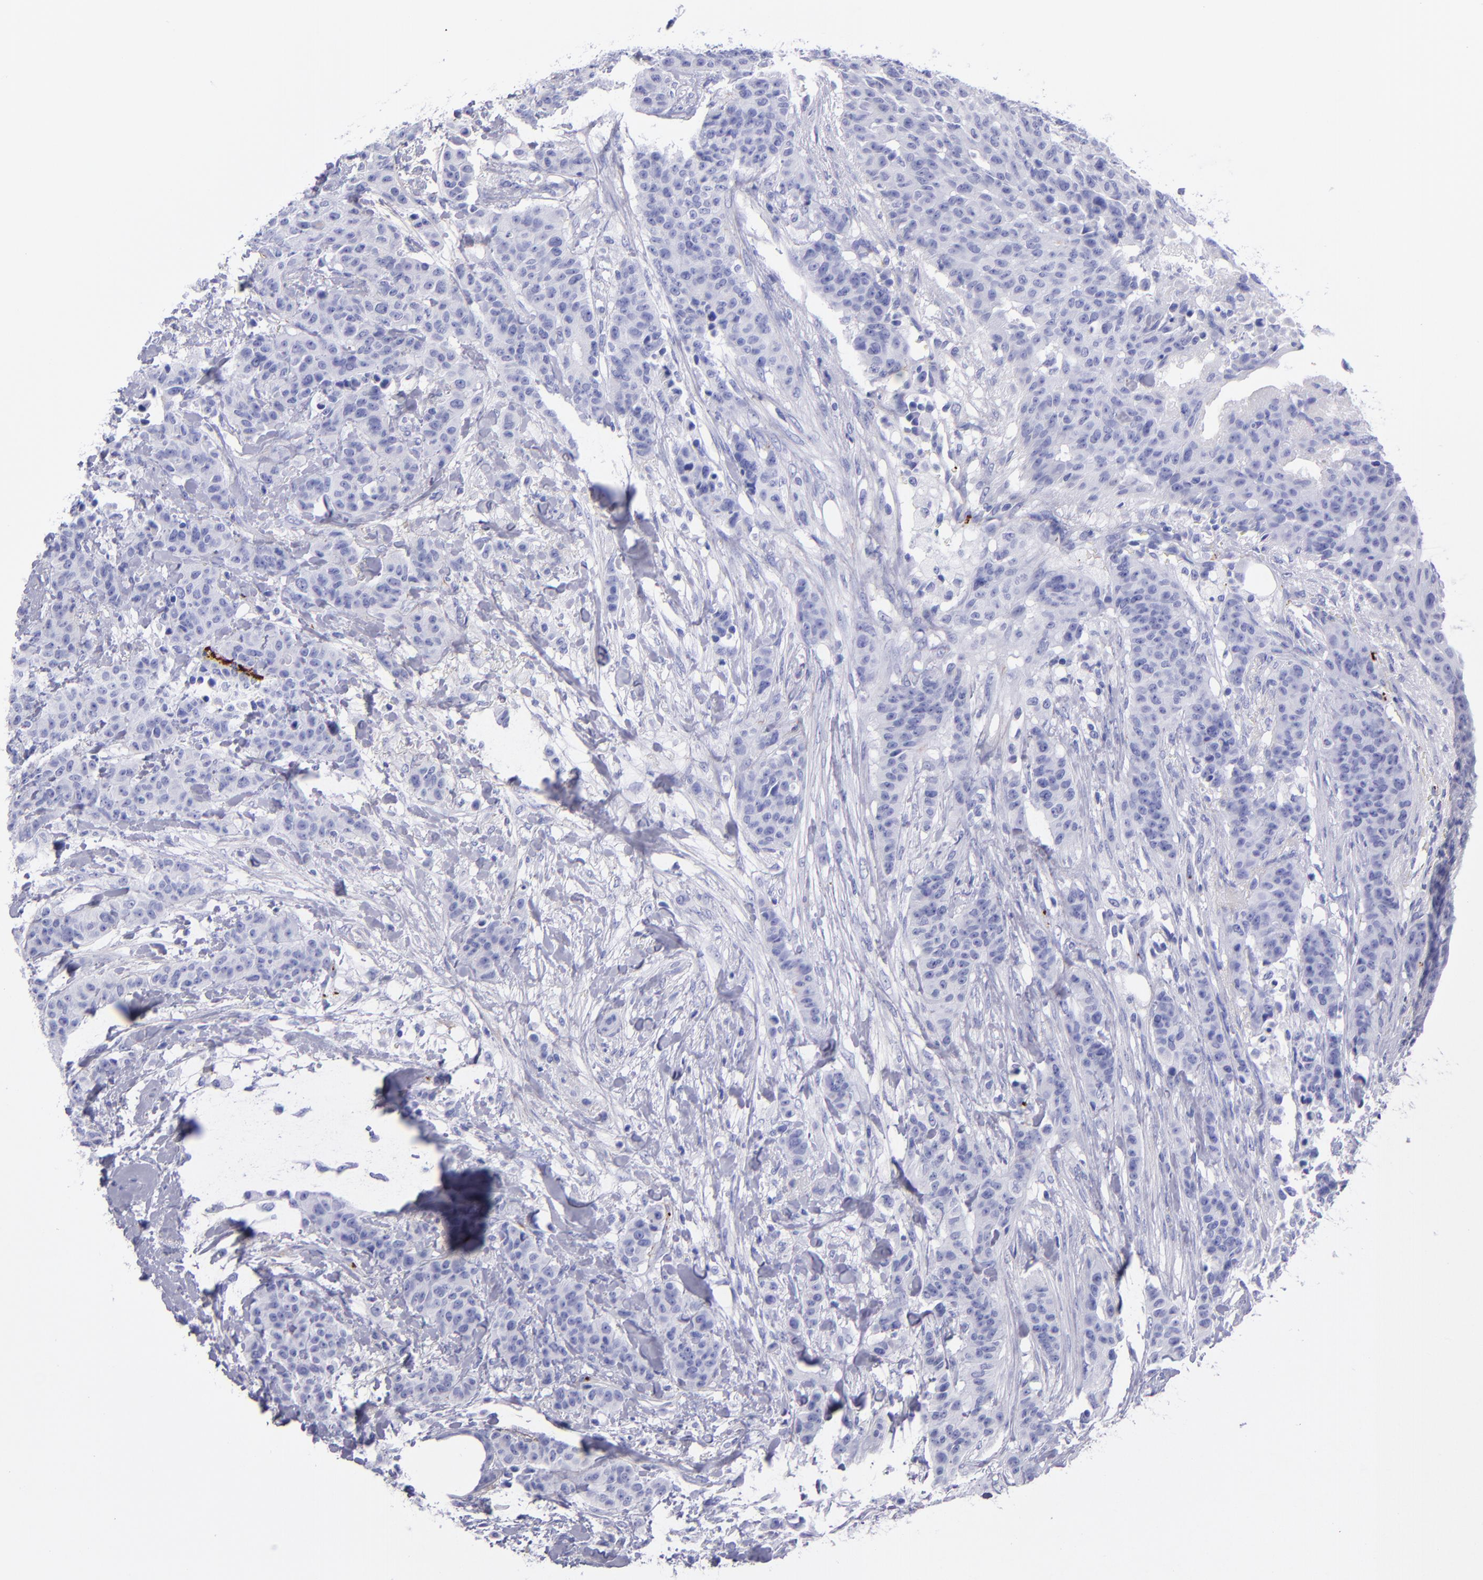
{"staining": {"intensity": "negative", "quantity": "none", "location": "none"}, "tissue": "breast cancer", "cell_type": "Tumor cells", "image_type": "cancer", "snomed": [{"axis": "morphology", "description": "Duct carcinoma"}, {"axis": "topography", "description": "Breast"}], "caption": "An immunohistochemistry micrograph of intraductal carcinoma (breast) is shown. There is no staining in tumor cells of intraductal carcinoma (breast). (DAB immunohistochemistry (IHC) with hematoxylin counter stain).", "gene": "EFCAB13", "patient": {"sex": "female", "age": 40}}